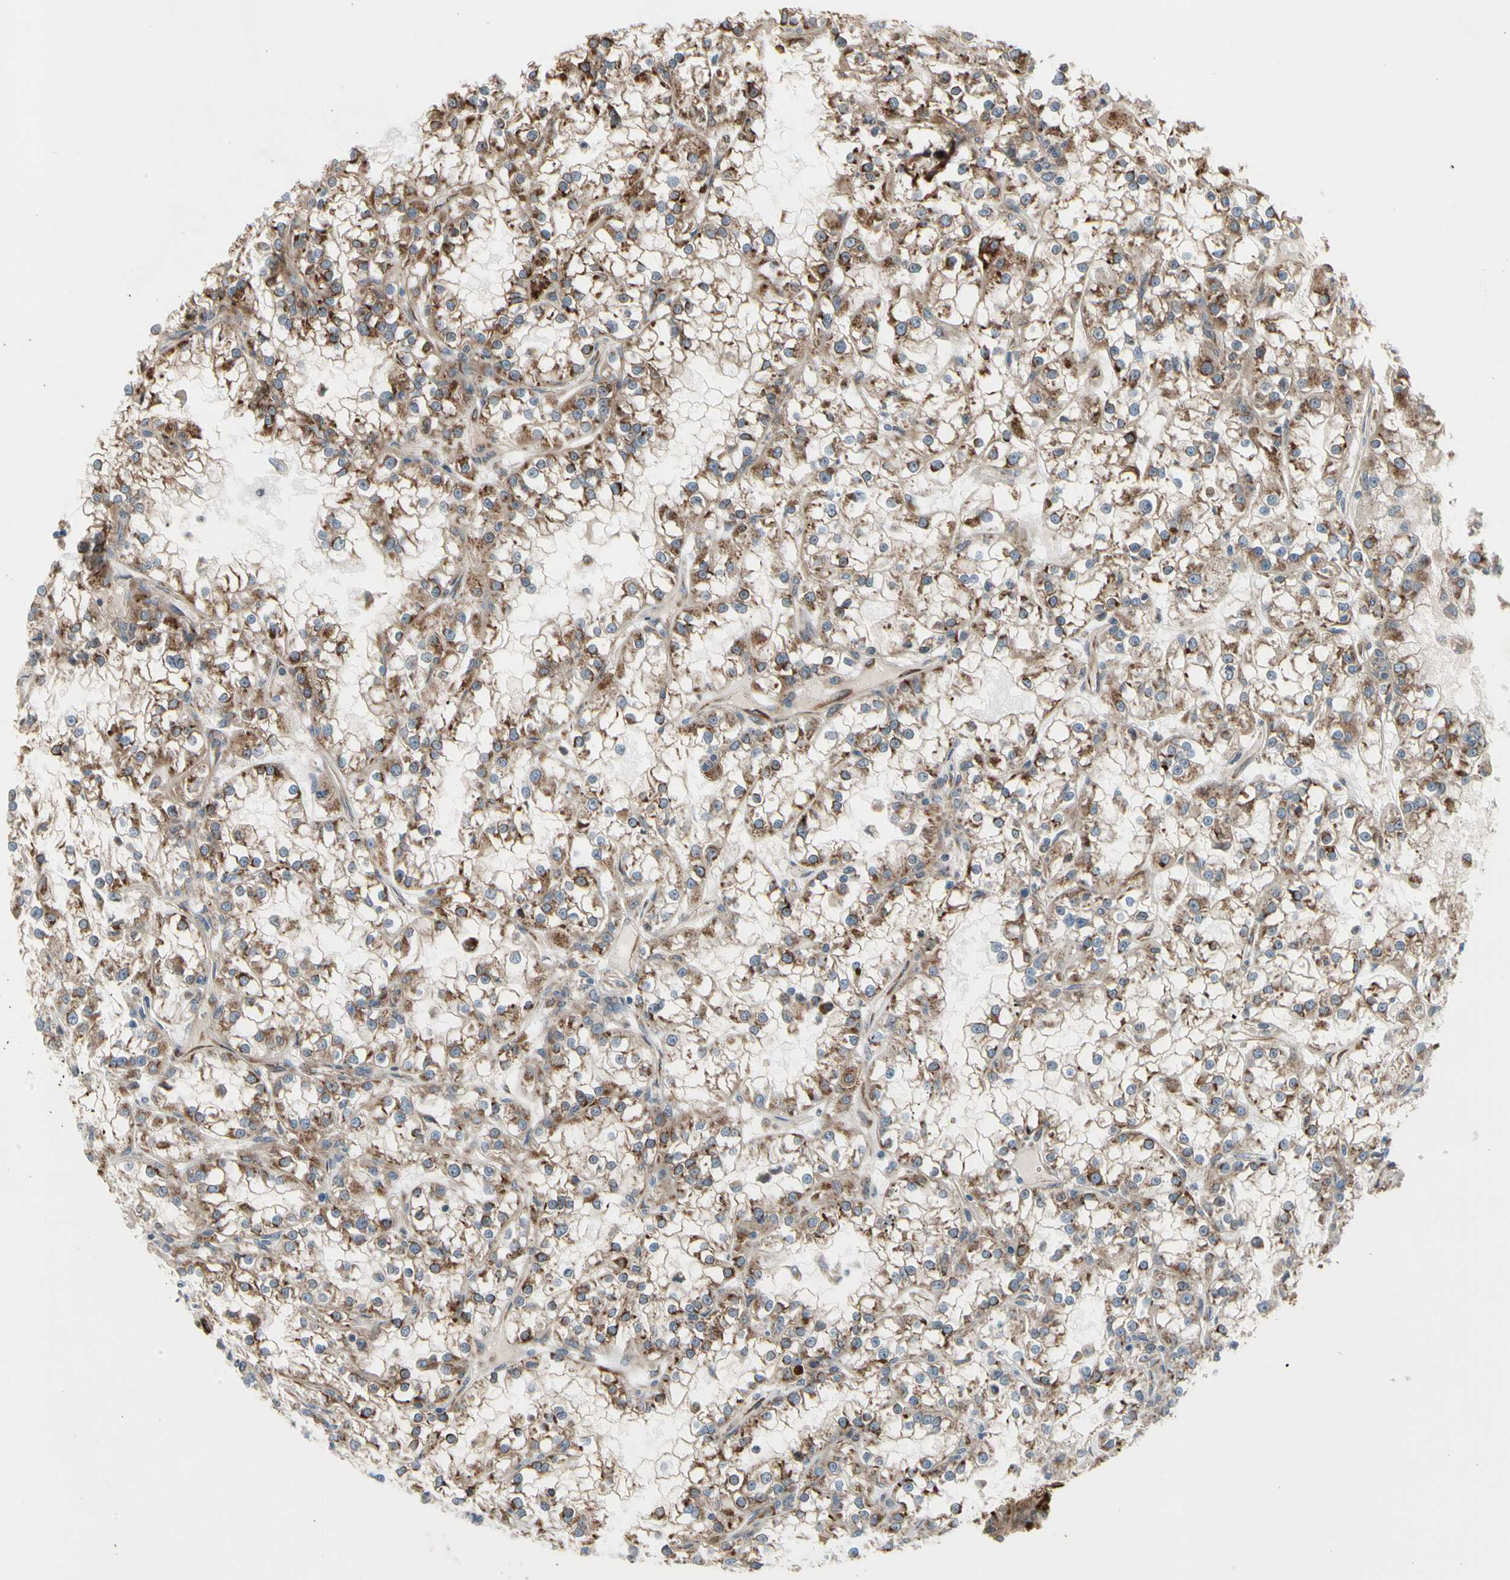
{"staining": {"intensity": "strong", "quantity": "25%-75%", "location": "cytoplasmic/membranous"}, "tissue": "renal cancer", "cell_type": "Tumor cells", "image_type": "cancer", "snomed": [{"axis": "morphology", "description": "Adenocarcinoma, NOS"}, {"axis": "topography", "description": "Kidney"}], "caption": "Human renal cancer stained with a brown dye exhibits strong cytoplasmic/membranous positive expression in about 25%-75% of tumor cells.", "gene": "SLC39A9", "patient": {"sex": "female", "age": 52}}